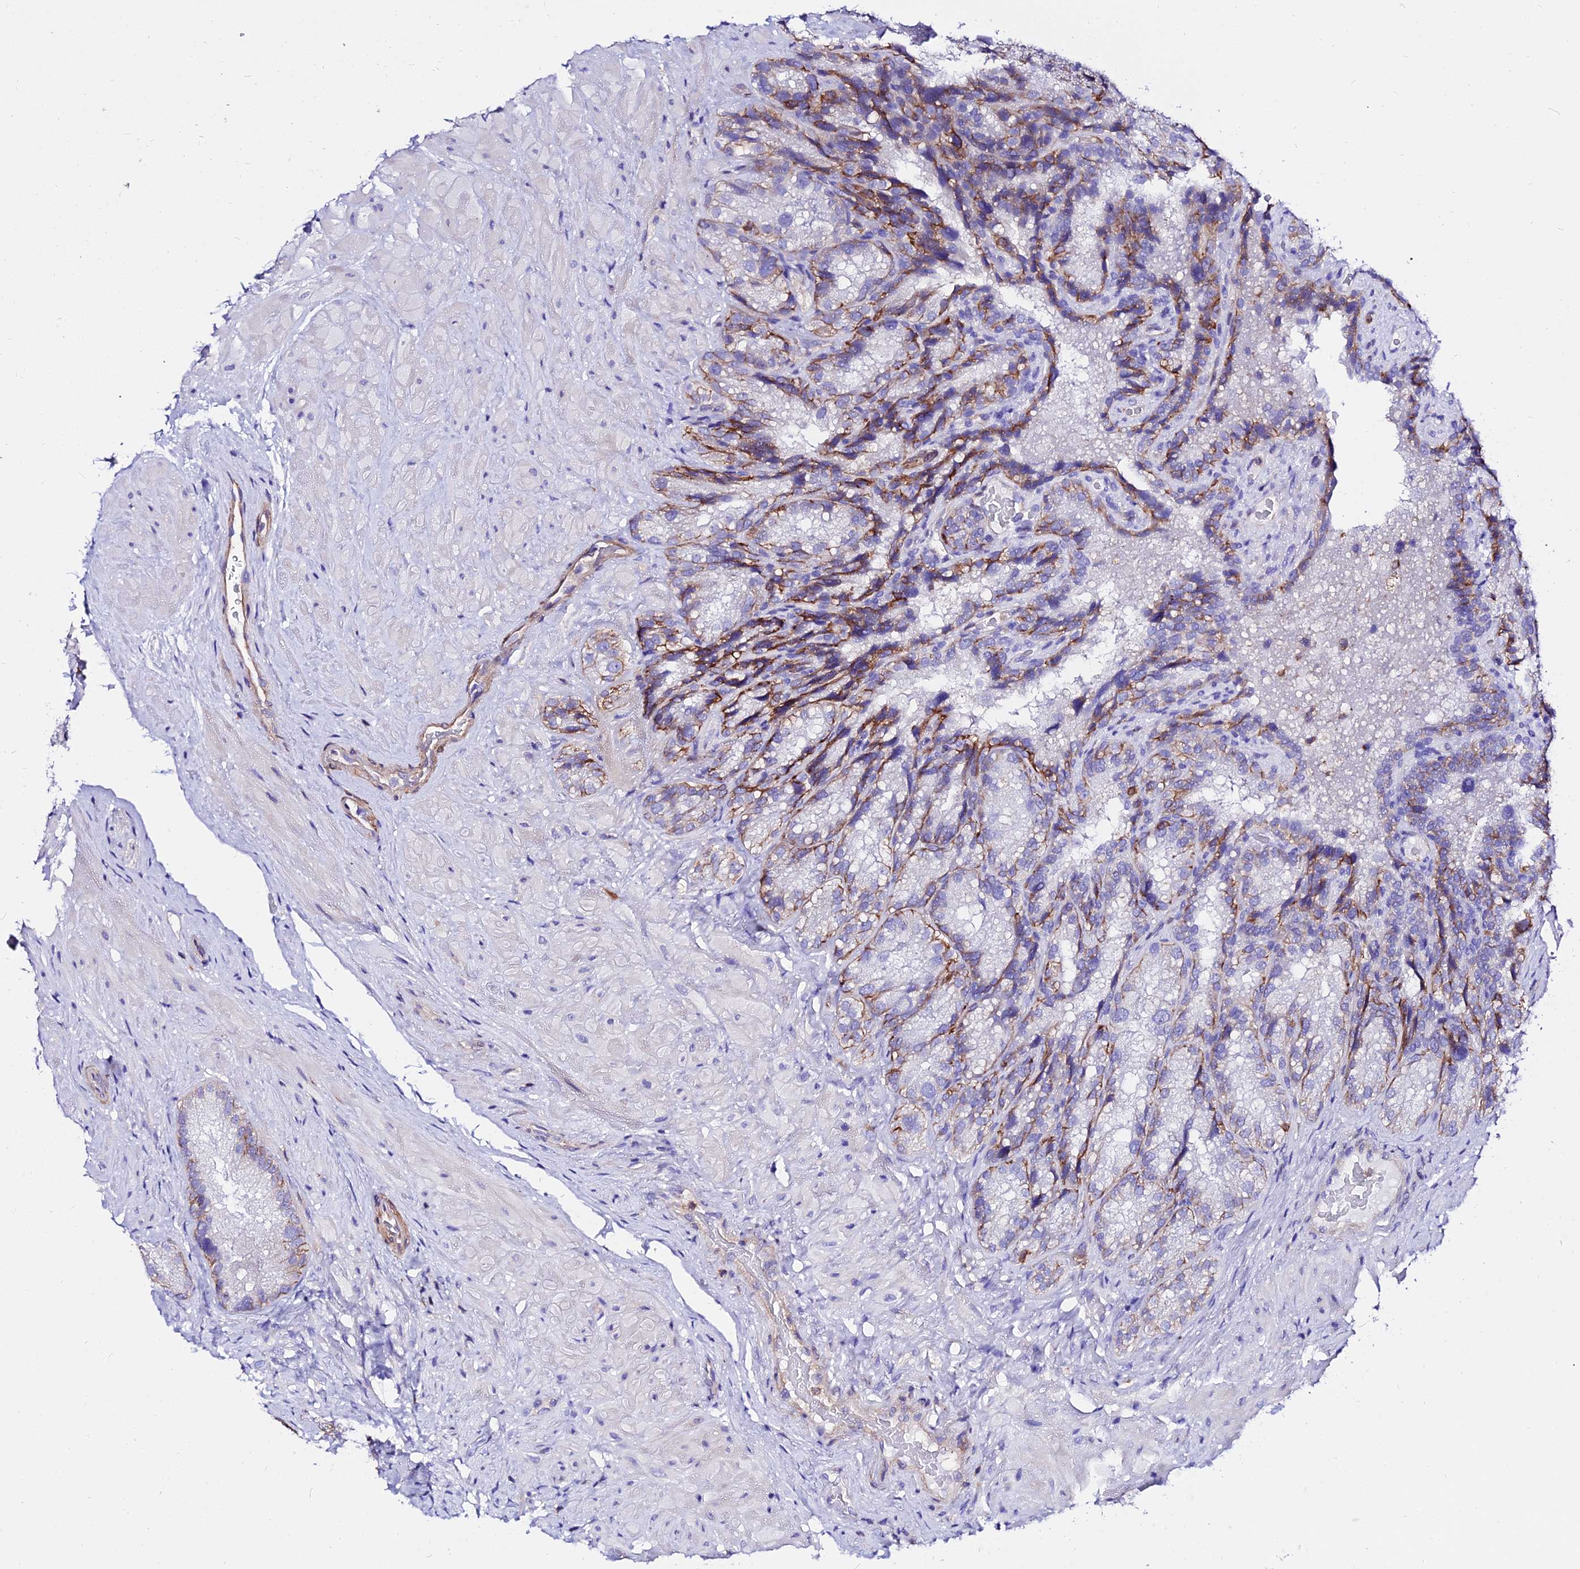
{"staining": {"intensity": "moderate", "quantity": "<25%", "location": "cytoplasmic/membranous"}, "tissue": "seminal vesicle", "cell_type": "Glandular cells", "image_type": "normal", "snomed": [{"axis": "morphology", "description": "Normal tissue, NOS"}, {"axis": "topography", "description": "Seminal veicle"}], "caption": "IHC histopathology image of unremarkable human seminal vesicle stained for a protein (brown), which exhibits low levels of moderate cytoplasmic/membranous positivity in approximately <25% of glandular cells.", "gene": "CSRP1", "patient": {"sex": "male", "age": 58}}